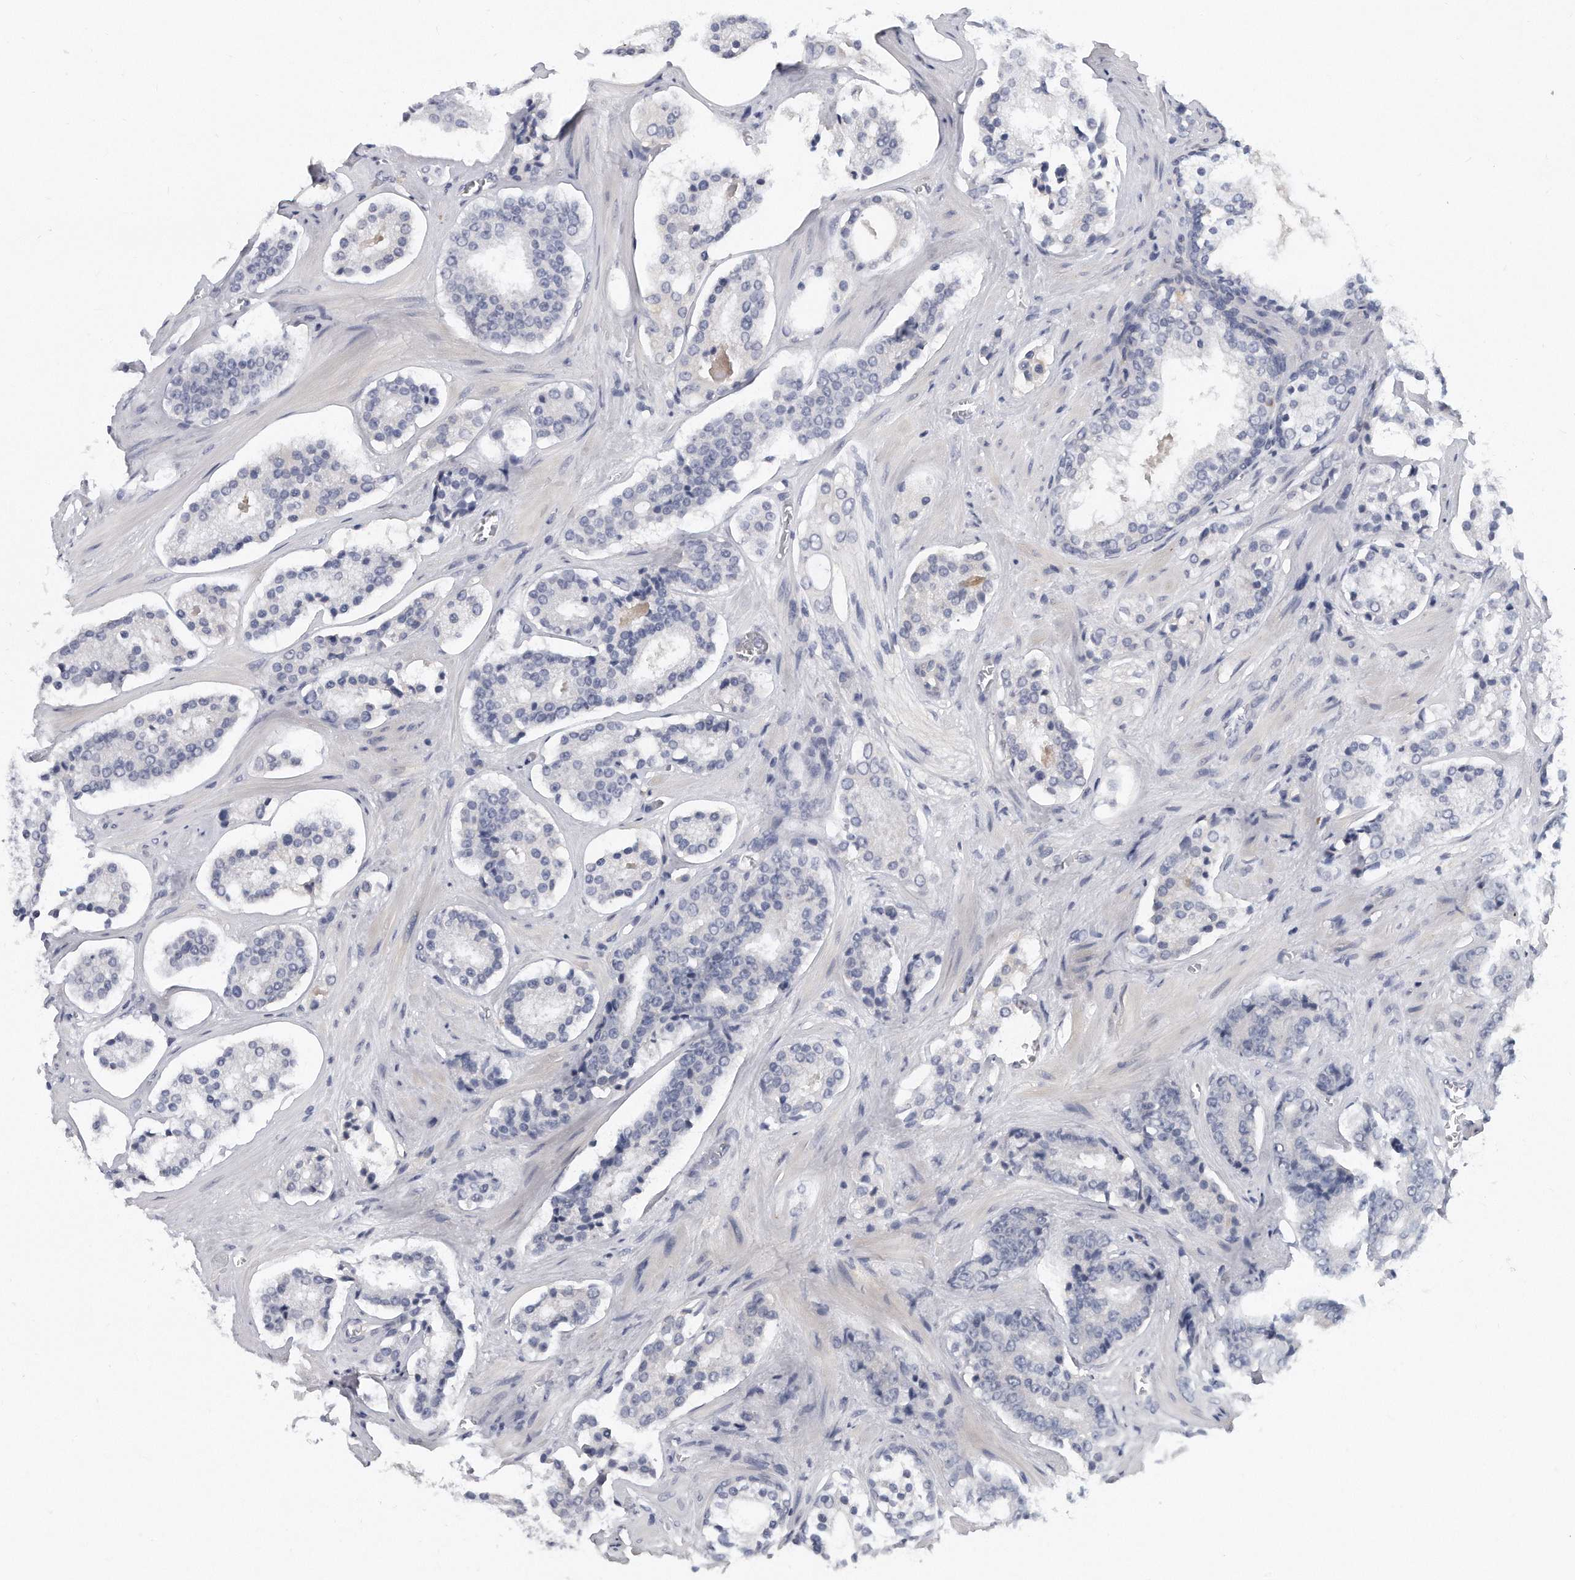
{"staining": {"intensity": "negative", "quantity": "none", "location": "none"}, "tissue": "prostate cancer", "cell_type": "Tumor cells", "image_type": "cancer", "snomed": [{"axis": "morphology", "description": "Adenocarcinoma, High grade"}, {"axis": "topography", "description": "Prostate"}], "caption": "Immunohistochemistry (IHC) of human high-grade adenocarcinoma (prostate) demonstrates no positivity in tumor cells. (Brightfield microscopy of DAB (3,3'-diaminobenzidine) immunohistochemistry at high magnification).", "gene": "KLHL7", "patient": {"sex": "male", "age": 60}}